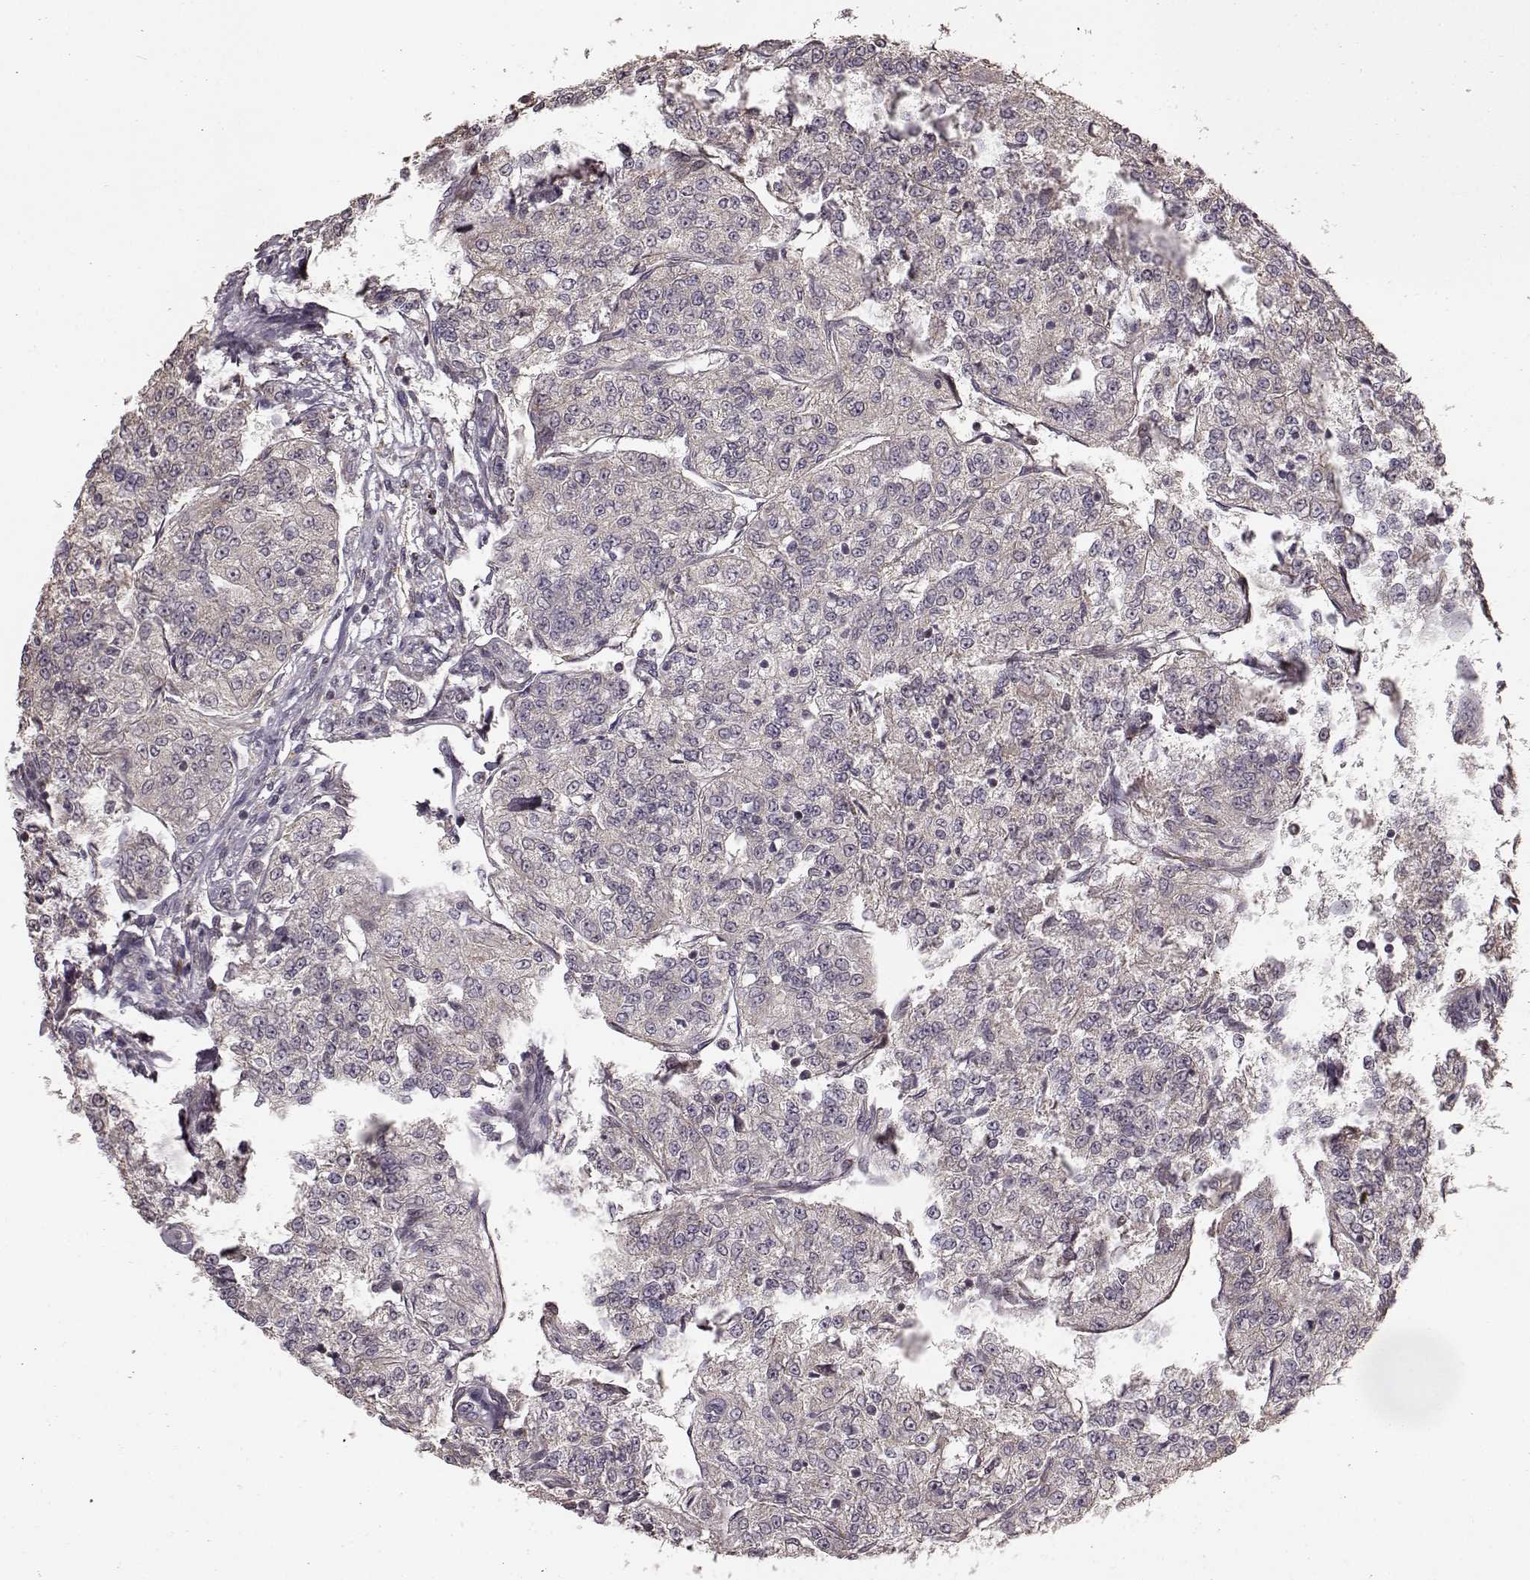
{"staining": {"intensity": "negative", "quantity": "none", "location": "none"}, "tissue": "renal cancer", "cell_type": "Tumor cells", "image_type": "cancer", "snomed": [{"axis": "morphology", "description": "Adenocarcinoma, NOS"}, {"axis": "topography", "description": "Kidney"}], "caption": "Tumor cells show no significant expression in renal cancer (adenocarcinoma).", "gene": "BACH2", "patient": {"sex": "female", "age": 63}}